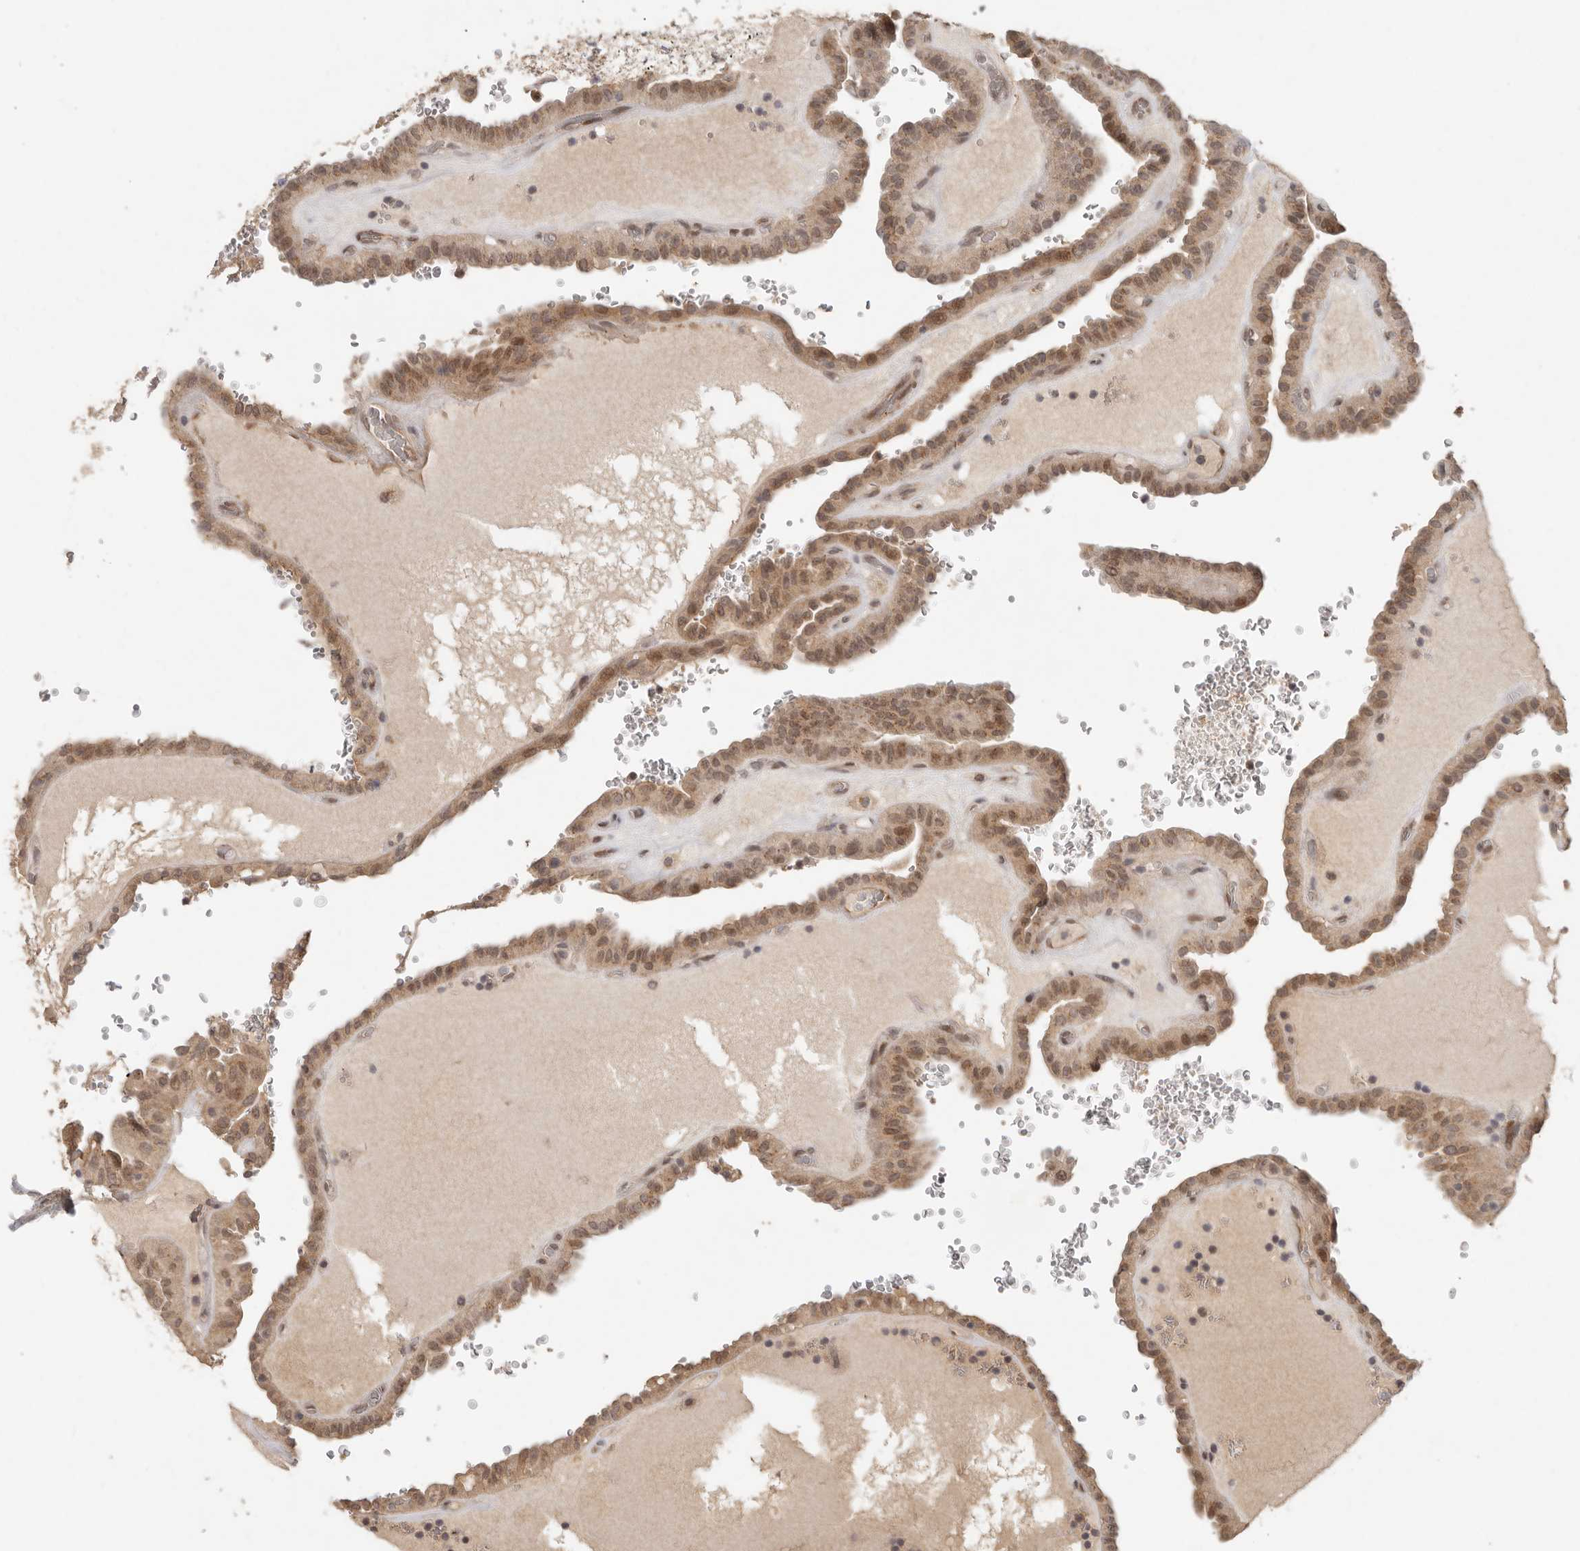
{"staining": {"intensity": "moderate", "quantity": ">75%", "location": "cytoplasmic/membranous,nuclear"}, "tissue": "thyroid cancer", "cell_type": "Tumor cells", "image_type": "cancer", "snomed": [{"axis": "morphology", "description": "Papillary adenocarcinoma, NOS"}, {"axis": "topography", "description": "Thyroid gland"}], "caption": "Human thyroid papillary adenocarcinoma stained with a protein marker reveals moderate staining in tumor cells.", "gene": "LRRC75A", "patient": {"sex": "male", "age": 77}}